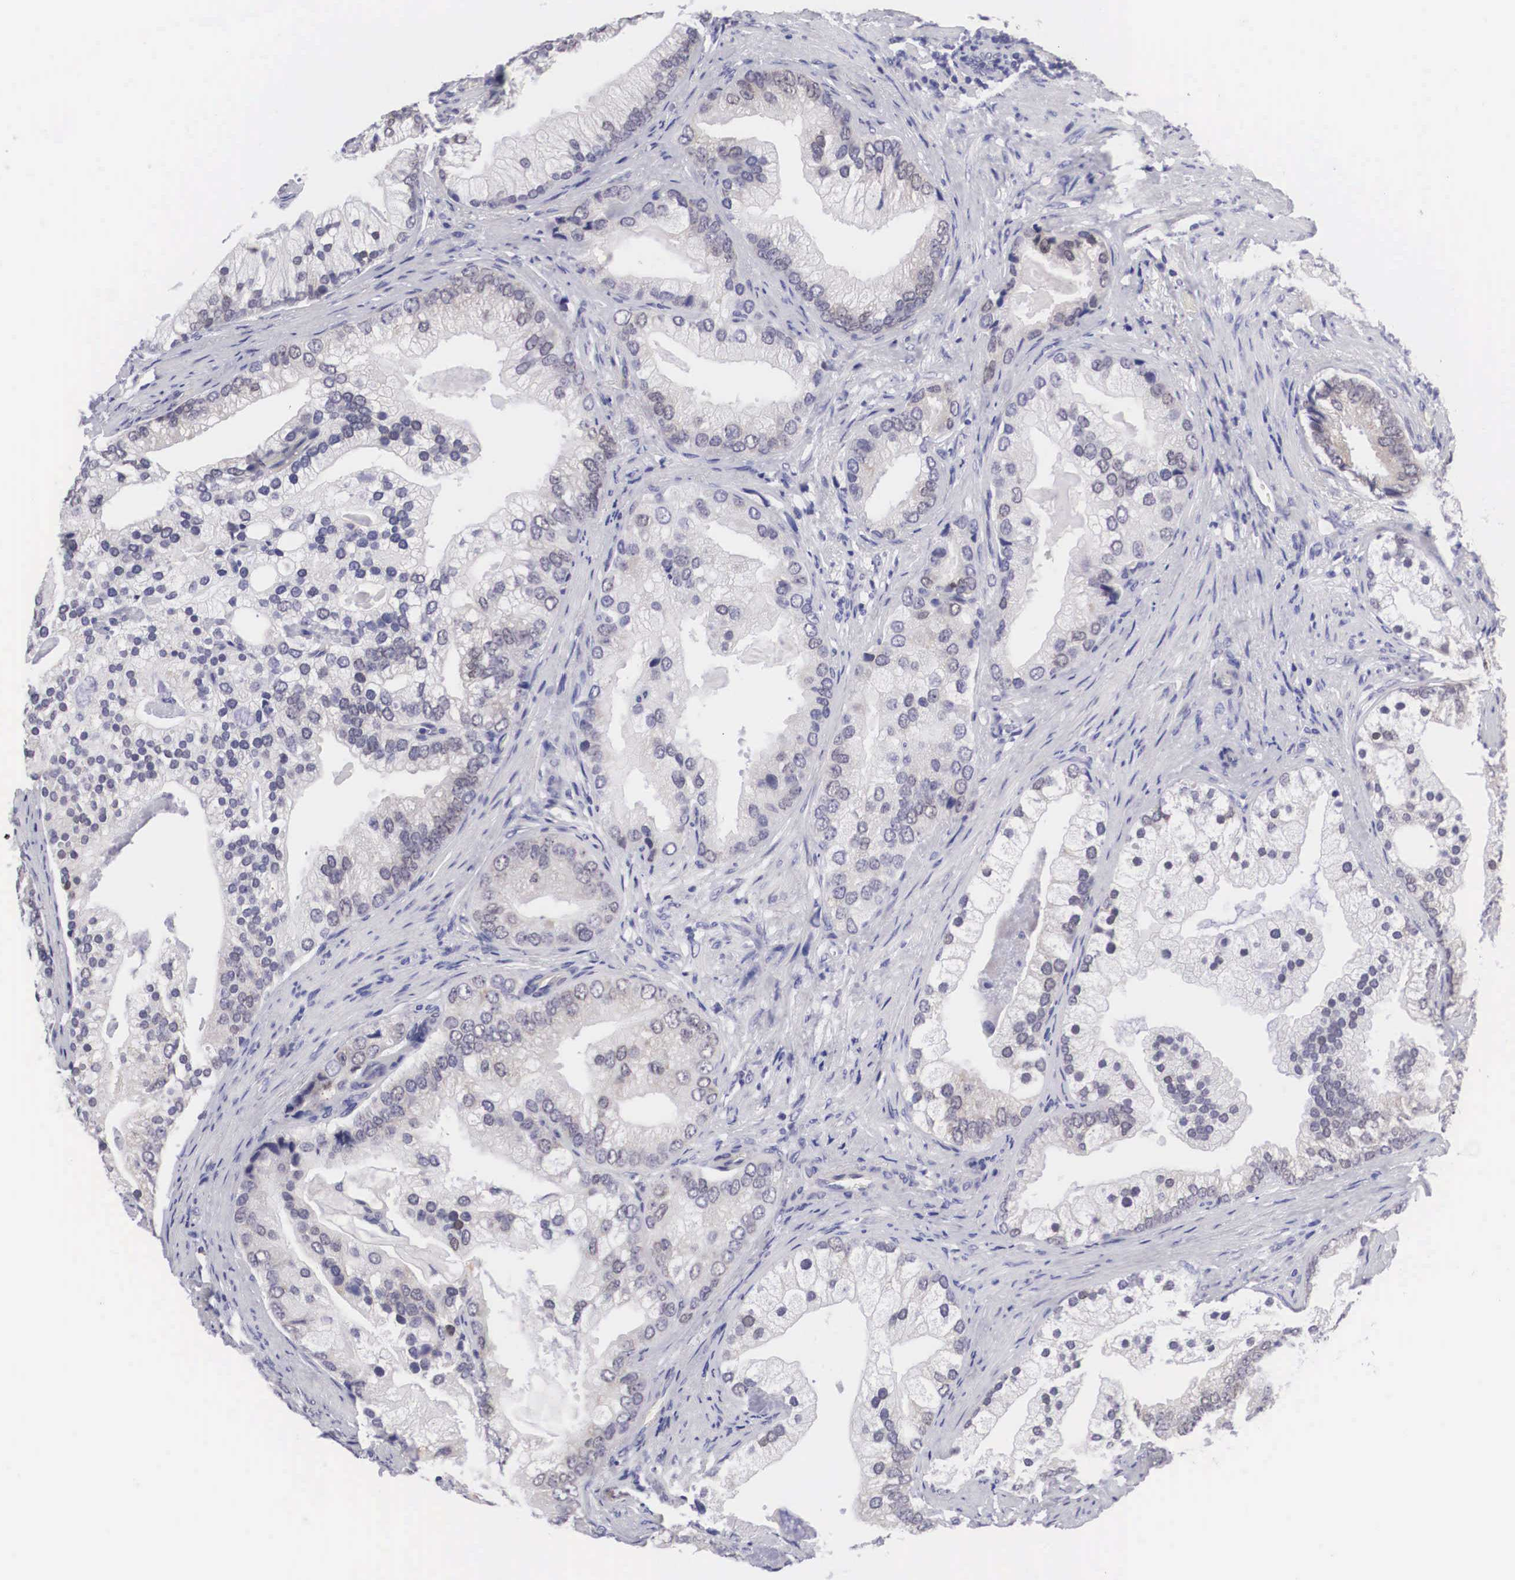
{"staining": {"intensity": "weak", "quantity": "<25%", "location": "cytoplasmic/membranous"}, "tissue": "prostate cancer", "cell_type": "Tumor cells", "image_type": "cancer", "snomed": [{"axis": "morphology", "description": "Adenocarcinoma, Low grade"}, {"axis": "topography", "description": "Prostate"}], "caption": "IHC histopathology image of neoplastic tissue: prostate cancer (adenocarcinoma (low-grade)) stained with DAB reveals no significant protein staining in tumor cells.", "gene": "SOX11", "patient": {"sex": "male", "age": 71}}